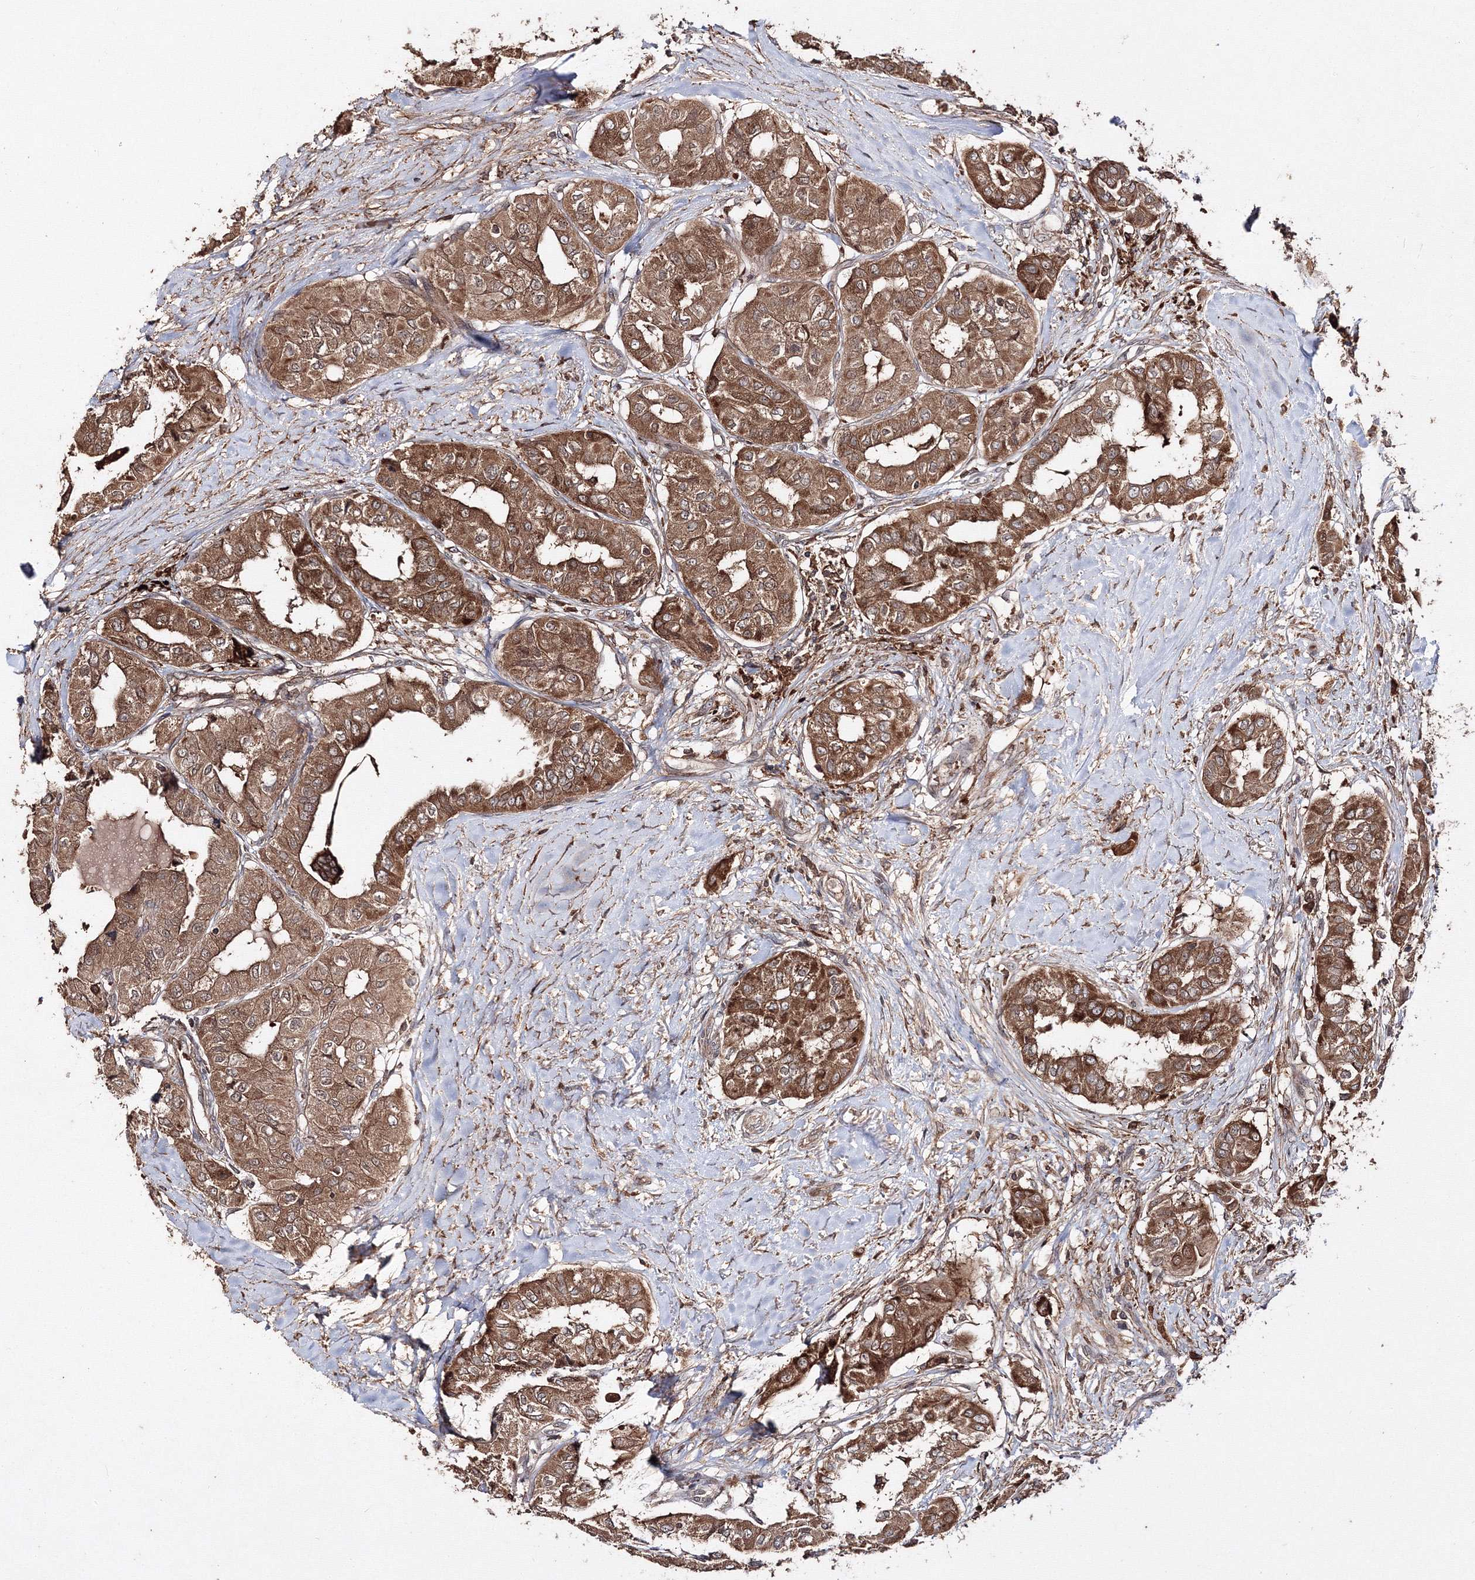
{"staining": {"intensity": "strong", "quantity": ">75%", "location": "cytoplasmic/membranous"}, "tissue": "thyroid cancer", "cell_type": "Tumor cells", "image_type": "cancer", "snomed": [{"axis": "morphology", "description": "Papillary adenocarcinoma, NOS"}, {"axis": "topography", "description": "Thyroid gland"}], "caption": "A micrograph showing strong cytoplasmic/membranous expression in approximately >75% of tumor cells in thyroid cancer (papillary adenocarcinoma), as visualized by brown immunohistochemical staining.", "gene": "DDO", "patient": {"sex": "female", "age": 59}}